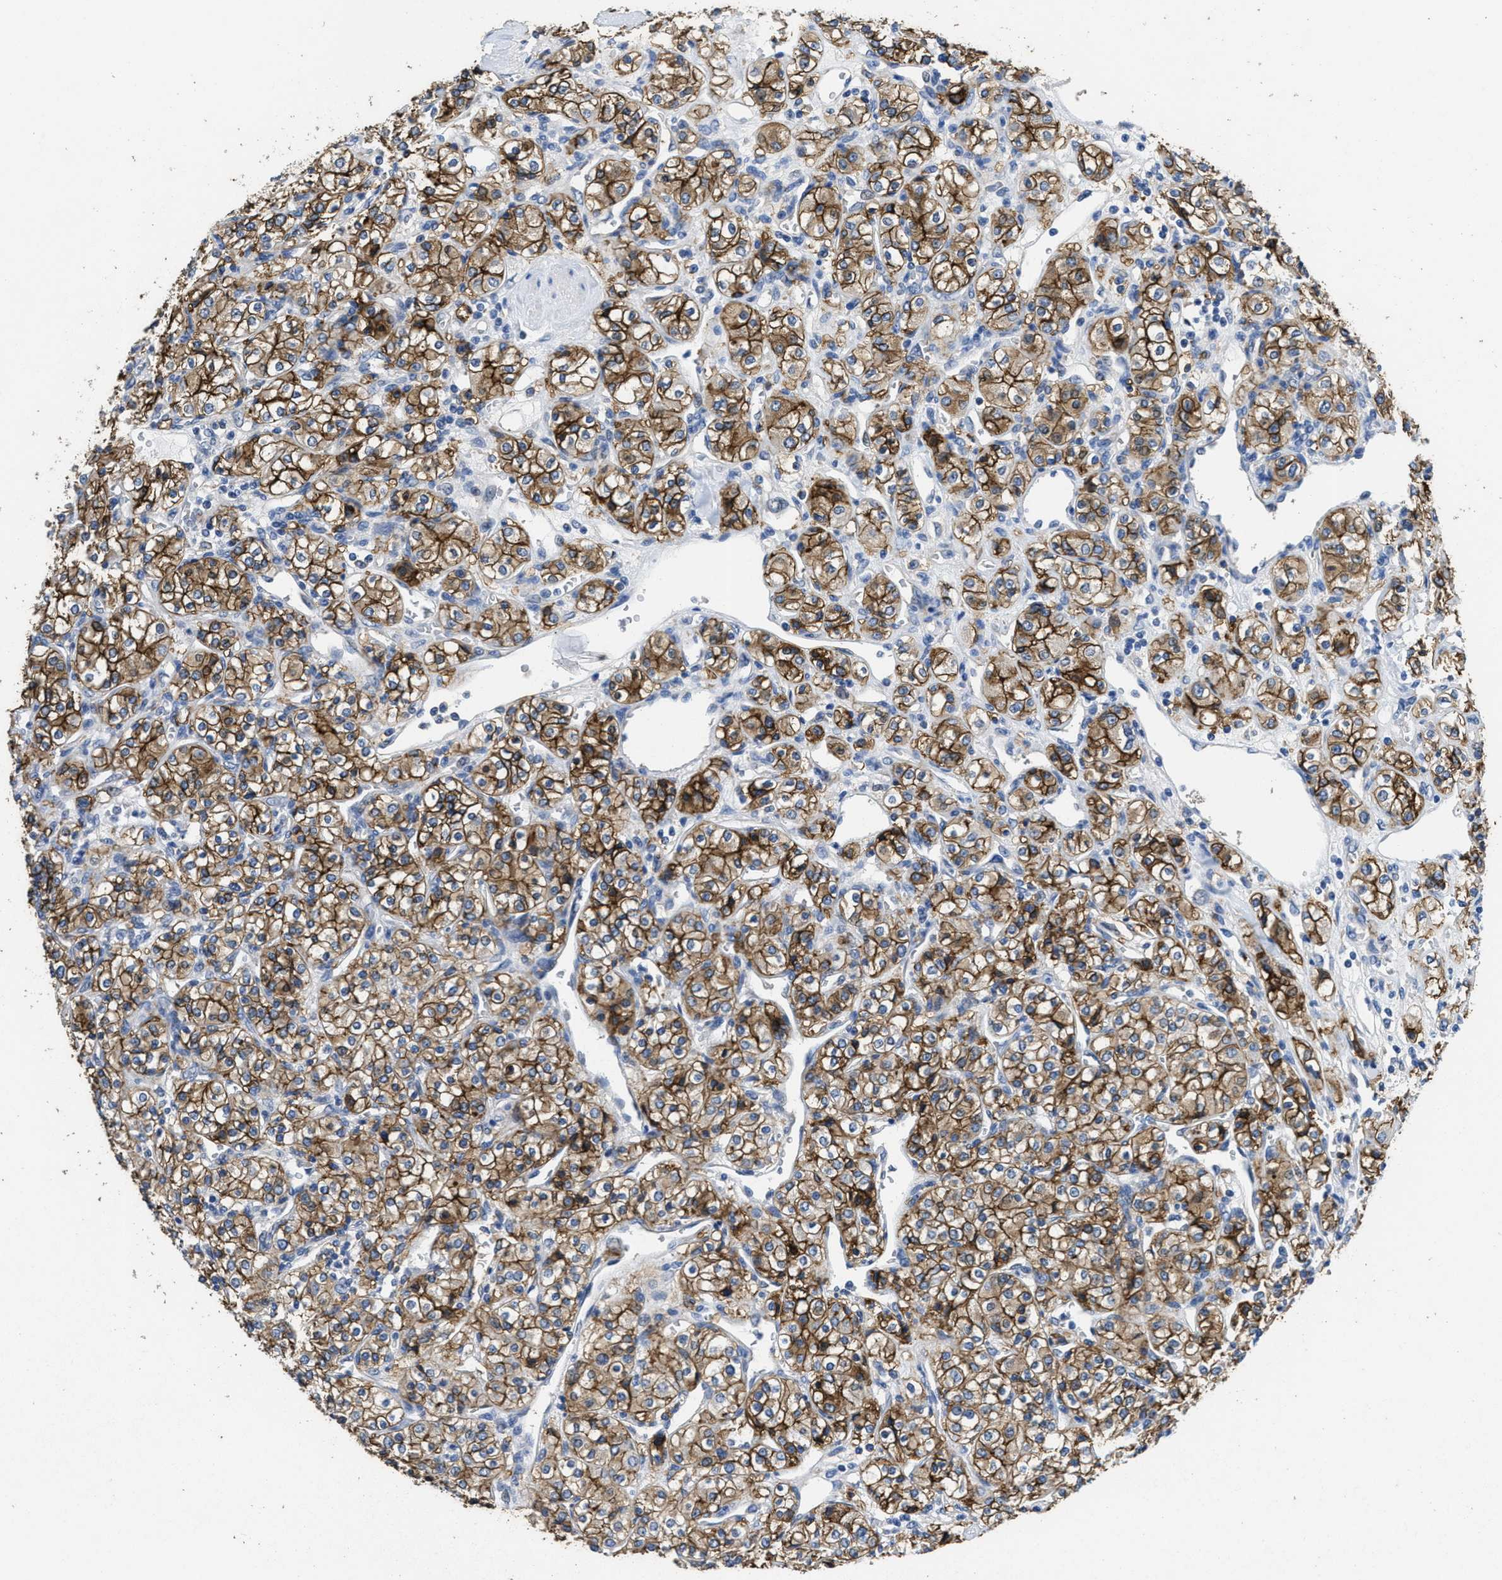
{"staining": {"intensity": "strong", "quantity": ">75%", "location": "cytoplasmic/membranous"}, "tissue": "renal cancer", "cell_type": "Tumor cells", "image_type": "cancer", "snomed": [{"axis": "morphology", "description": "Adenocarcinoma, NOS"}, {"axis": "topography", "description": "Kidney"}], "caption": "The histopathology image reveals immunohistochemical staining of adenocarcinoma (renal). There is strong cytoplasmic/membranous positivity is identified in approximately >75% of tumor cells.", "gene": "CA9", "patient": {"sex": "male", "age": 77}}